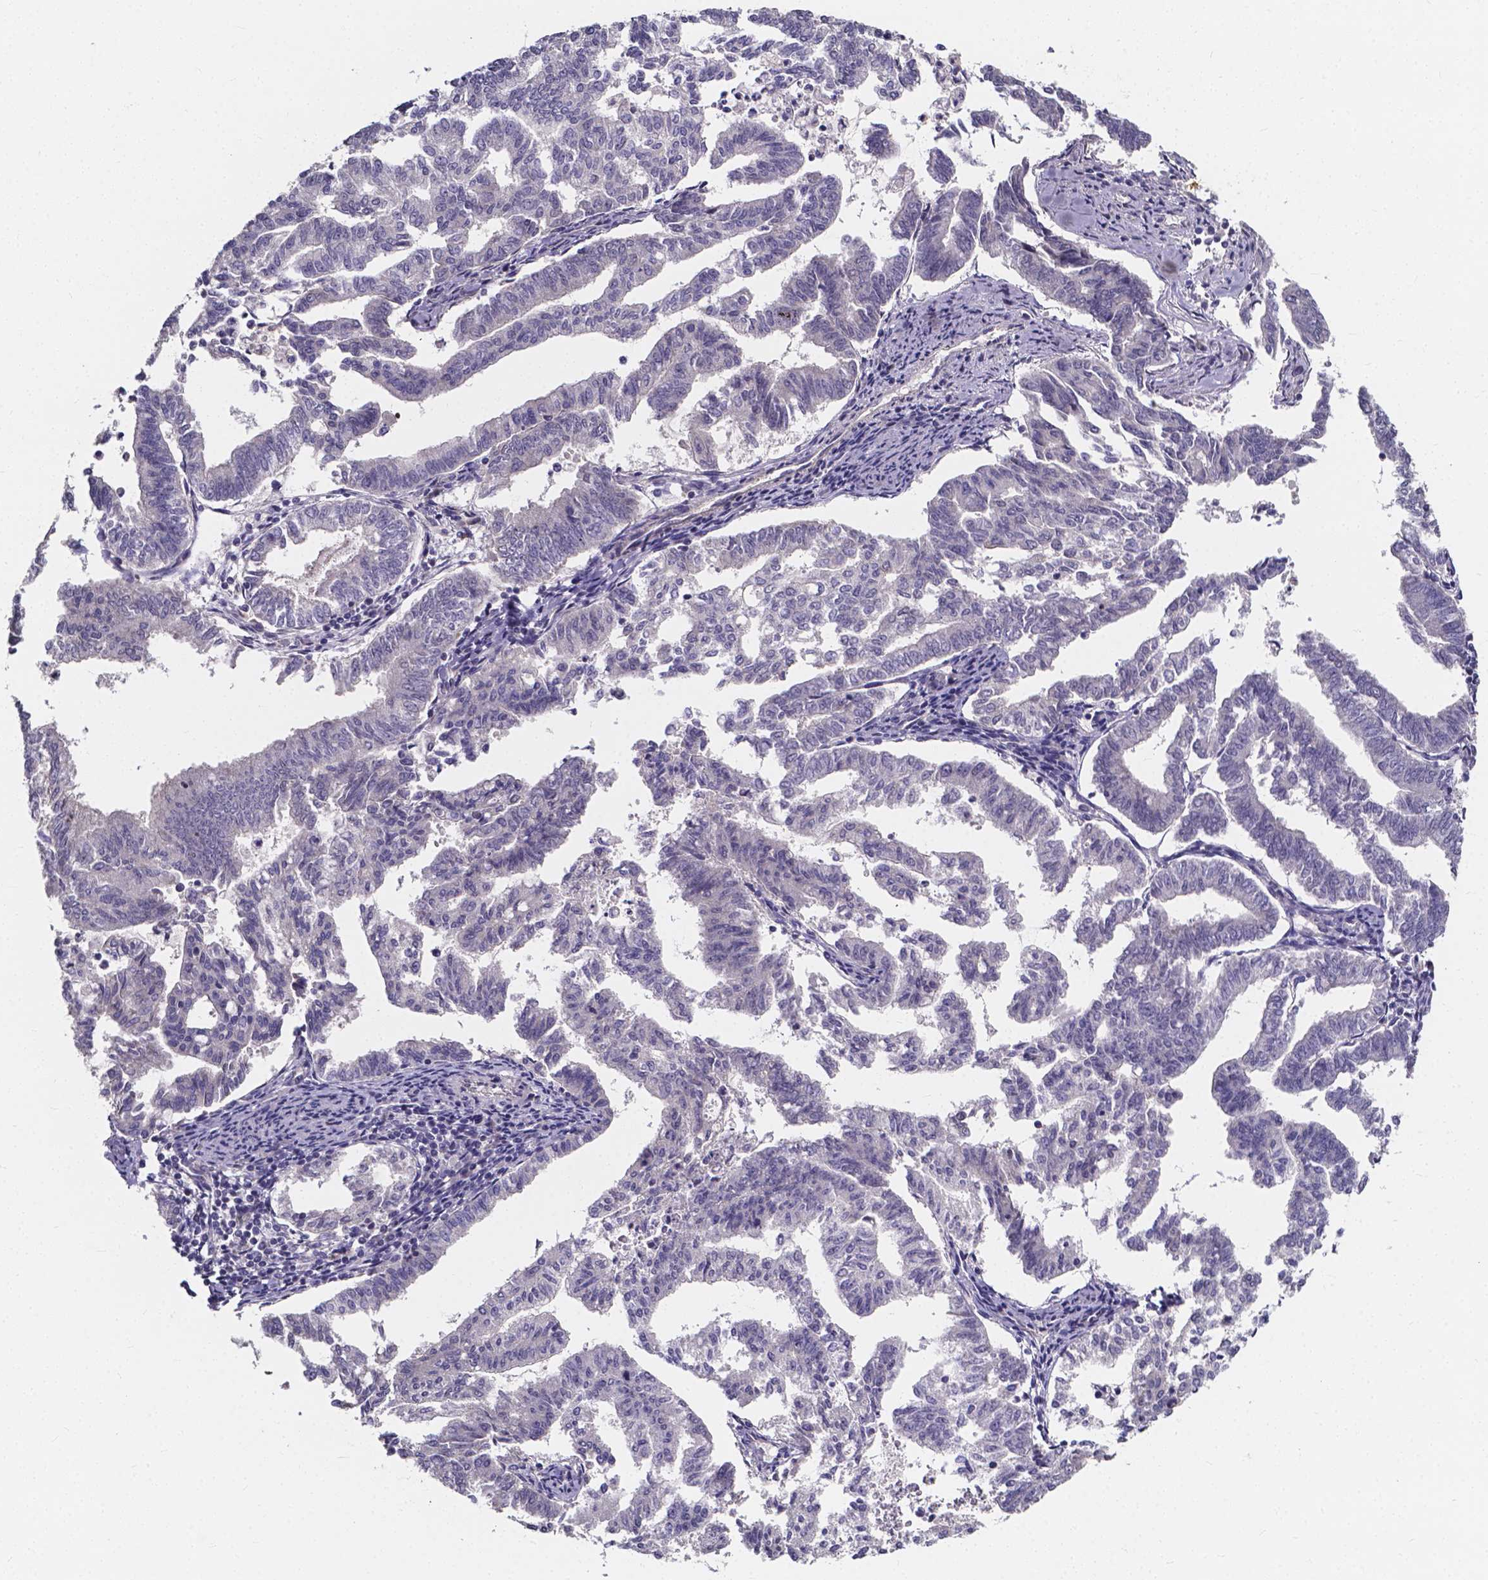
{"staining": {"intensity": "negative", "quantity": "none", "location": "none"}, "tissue": "endometrial cancer", "cell_type": "Tumor cells", "image_type": "cancer", "snomed": [{"axis": "morphology", "description": "Adenocarcinoma, NOS"}, {"axis": "topography", "description": "Endometrium"}], "caption": "Immunohistochemical staining of endometrial adenocarcinoma shows no significant expression in tumor cells.", "gene": "THEMIS", "patient": {"sex": "female", "age": 79}}